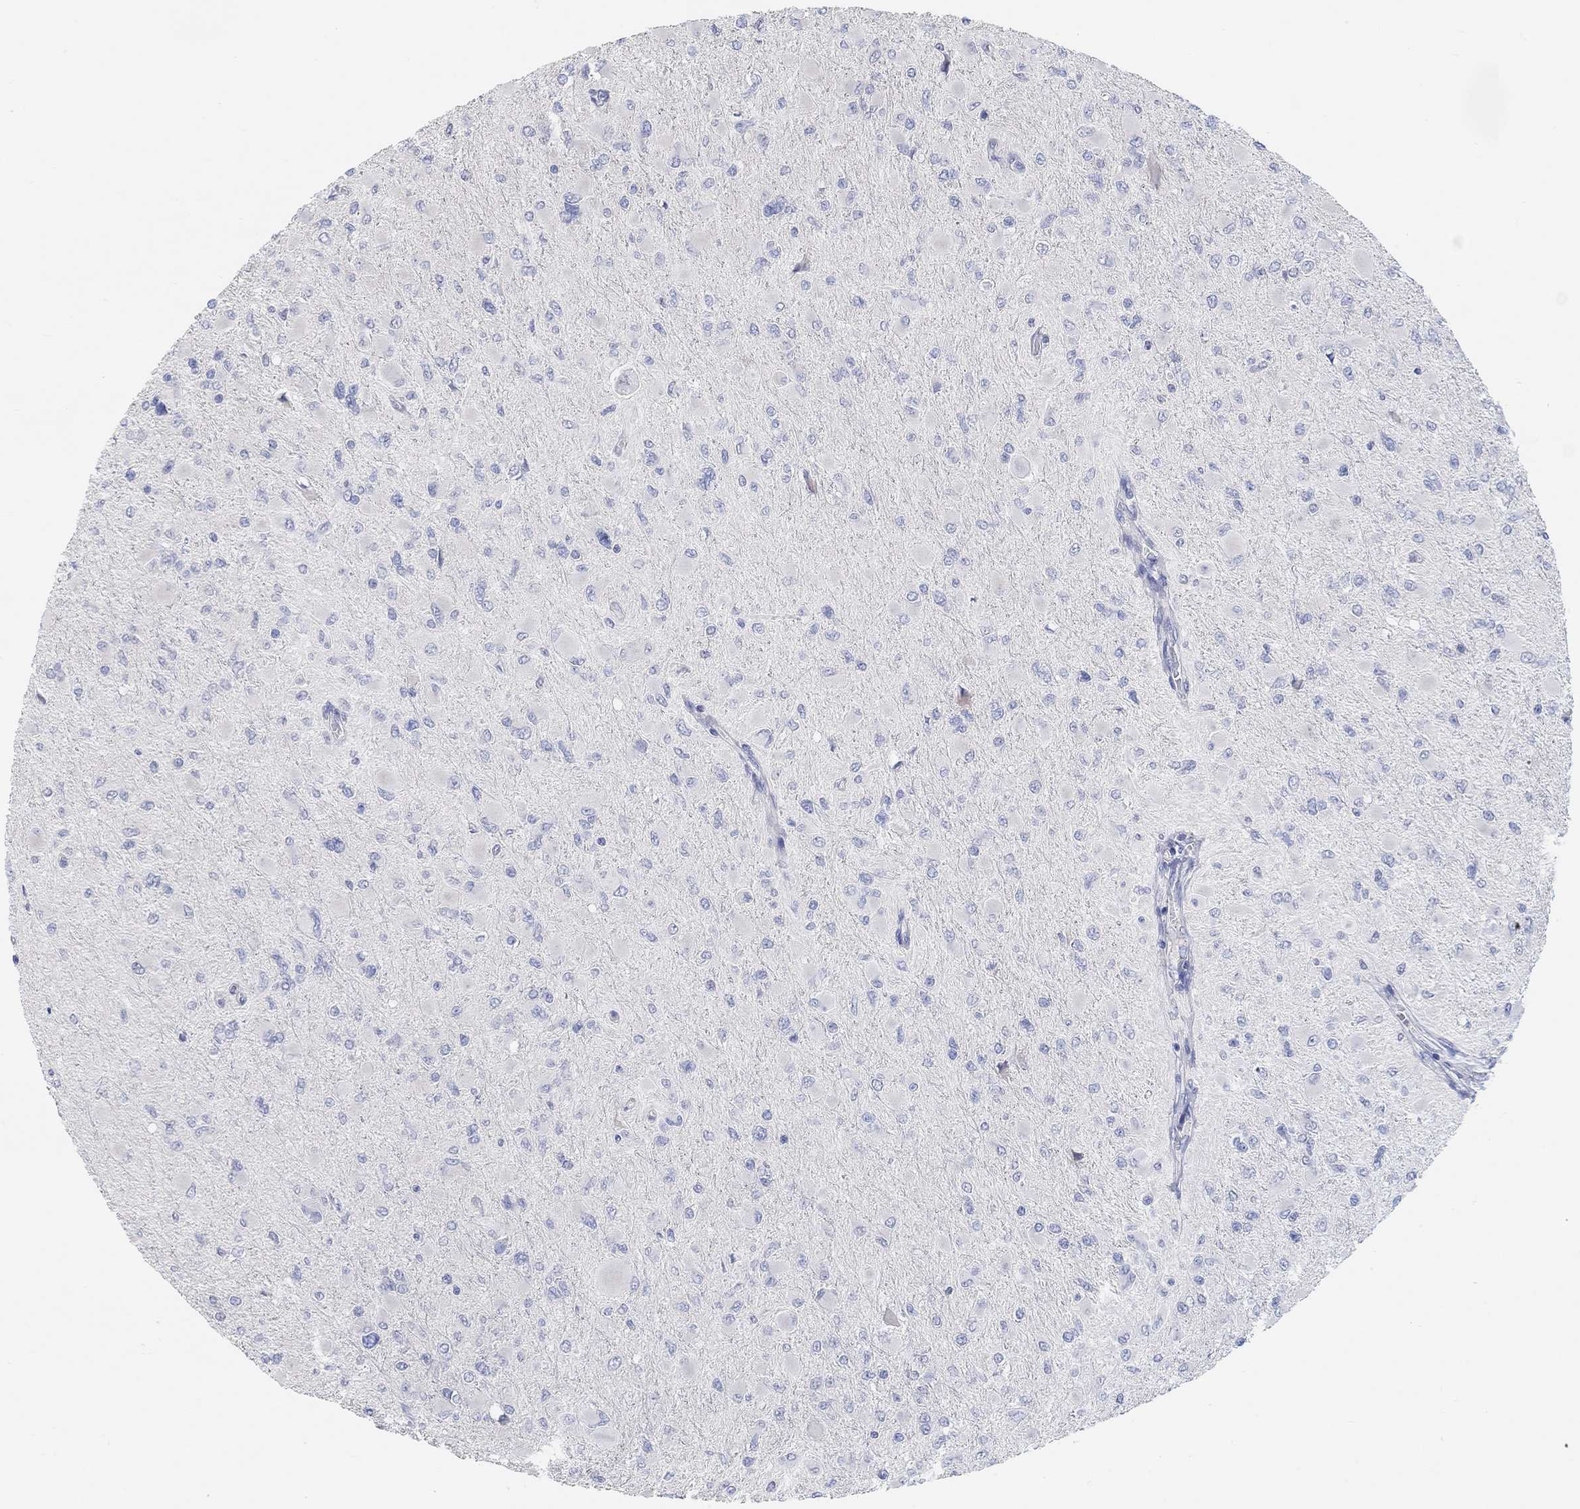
{"staining": {"intensity": "negative", "quantity": "none", "location": "none"}, "tissue": "glioma", "cell_type": "Tumor cells", "image_type": "cancer", "snomed": [{"axis": "morphology", "description": "Glioma, malignant, High grade"}, {"axis": "topography", "description": "Cerebral cortex"}], "caption": "Immunohistochemistry (IHC) micrograph of neoplastic tissue: human malignant glioma (high-grade) stained with DAB shows no significant protein expression in tumor cells.", "gene": "NLRP14", "patient": {"sex": "female", "age": 36}}